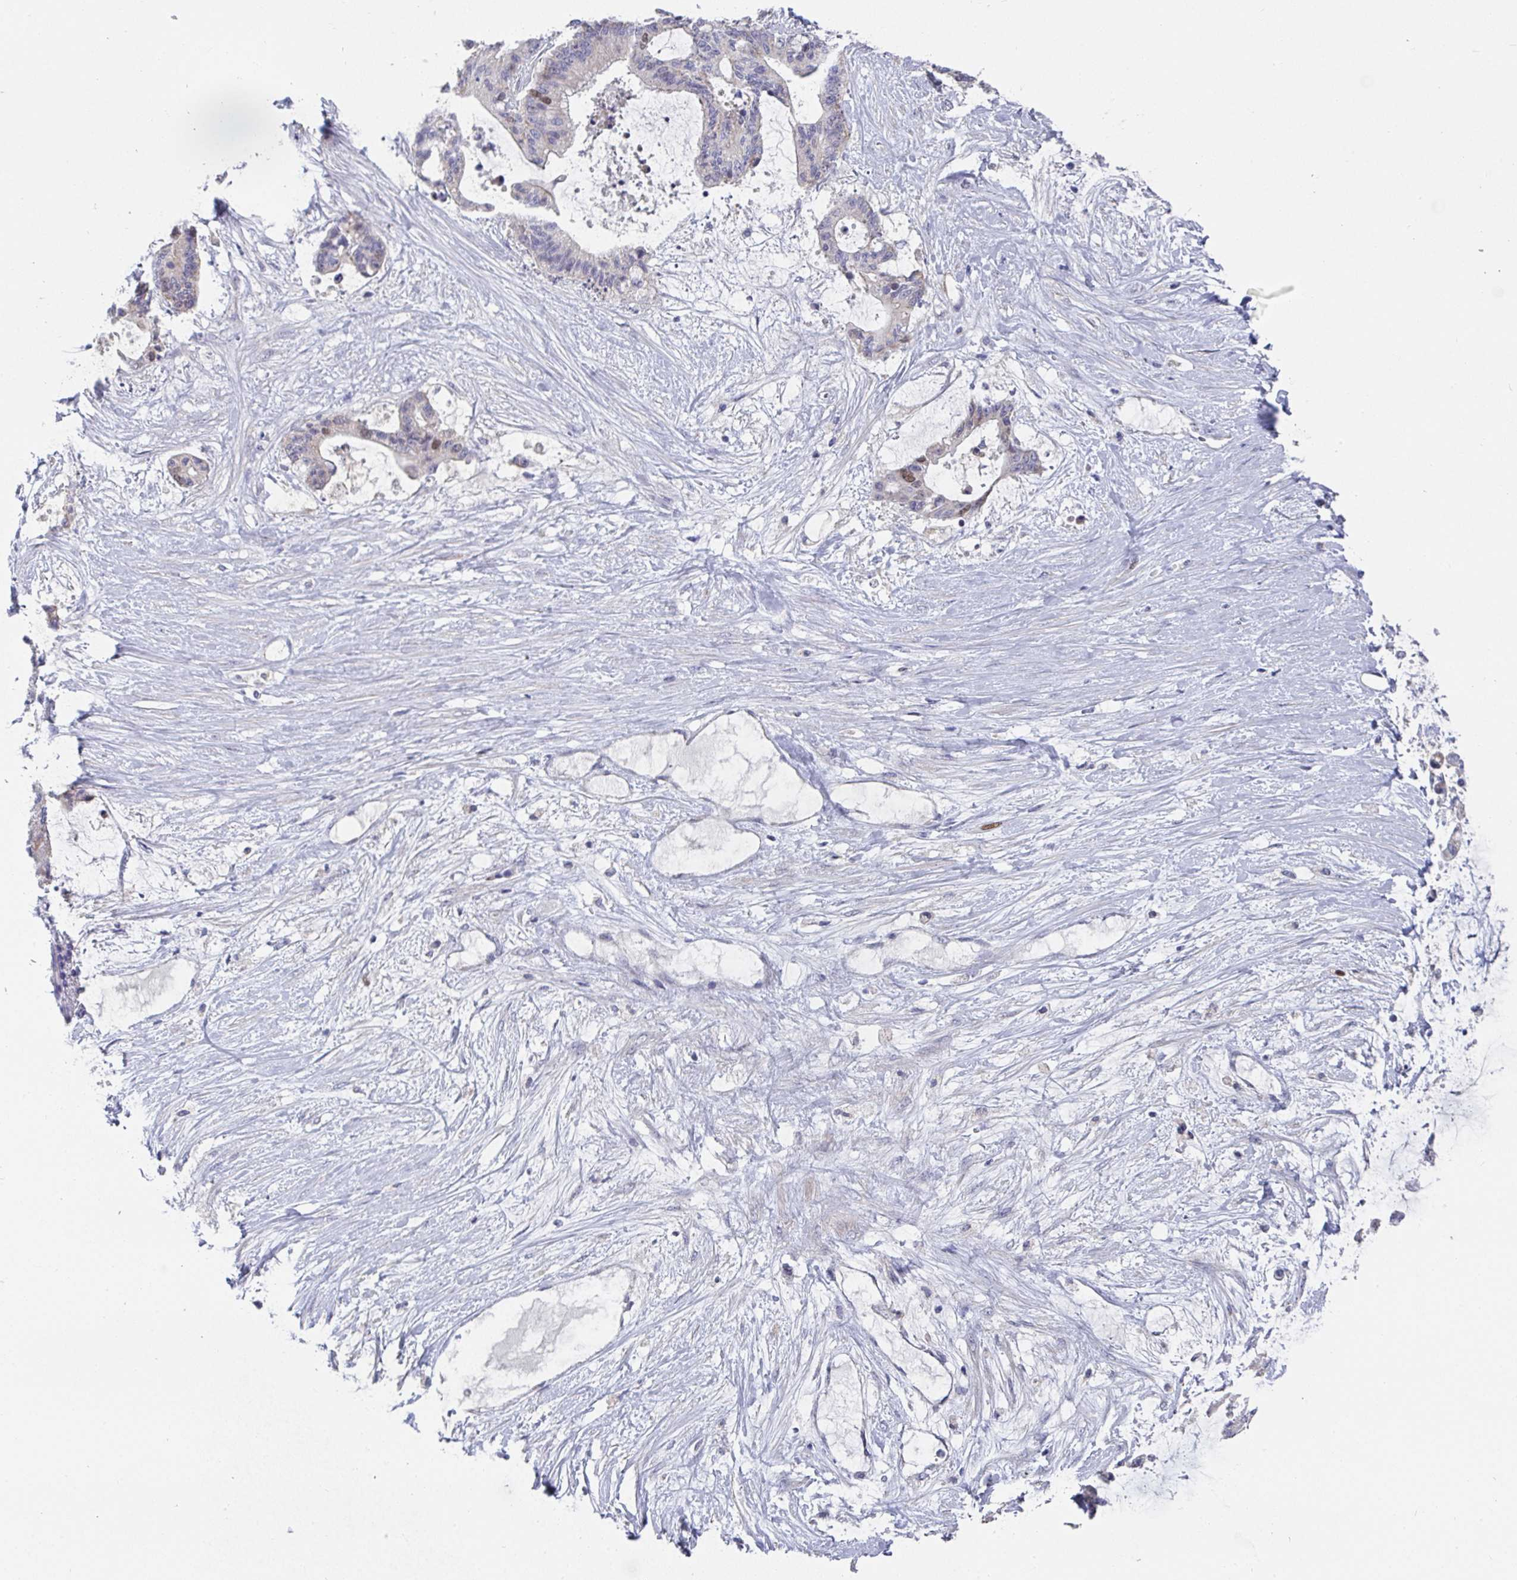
{"staining": {"intensity": "weak", "quantity": "<25%", "location": "nuclear"}, "tissue": "liver cancer", "cell_type": "Tumor cells", "image_type": "cancer", "snomed": [{"axis": "morphology", "description": "Normal tissue, NOS"}, {"axis": "morphology", "description": "Cholangiocarcinoma"}, {"axis": "topography", "description": "Liver"}, {"axis": "topography", "description": "Peripheral nerve tissue"}], "caption": "The histopathology image displays no significant positivity in tumor cells of liver cancer.", "gene": "ATP5F1C", "patient": {"sex": "female", "age": 73}}